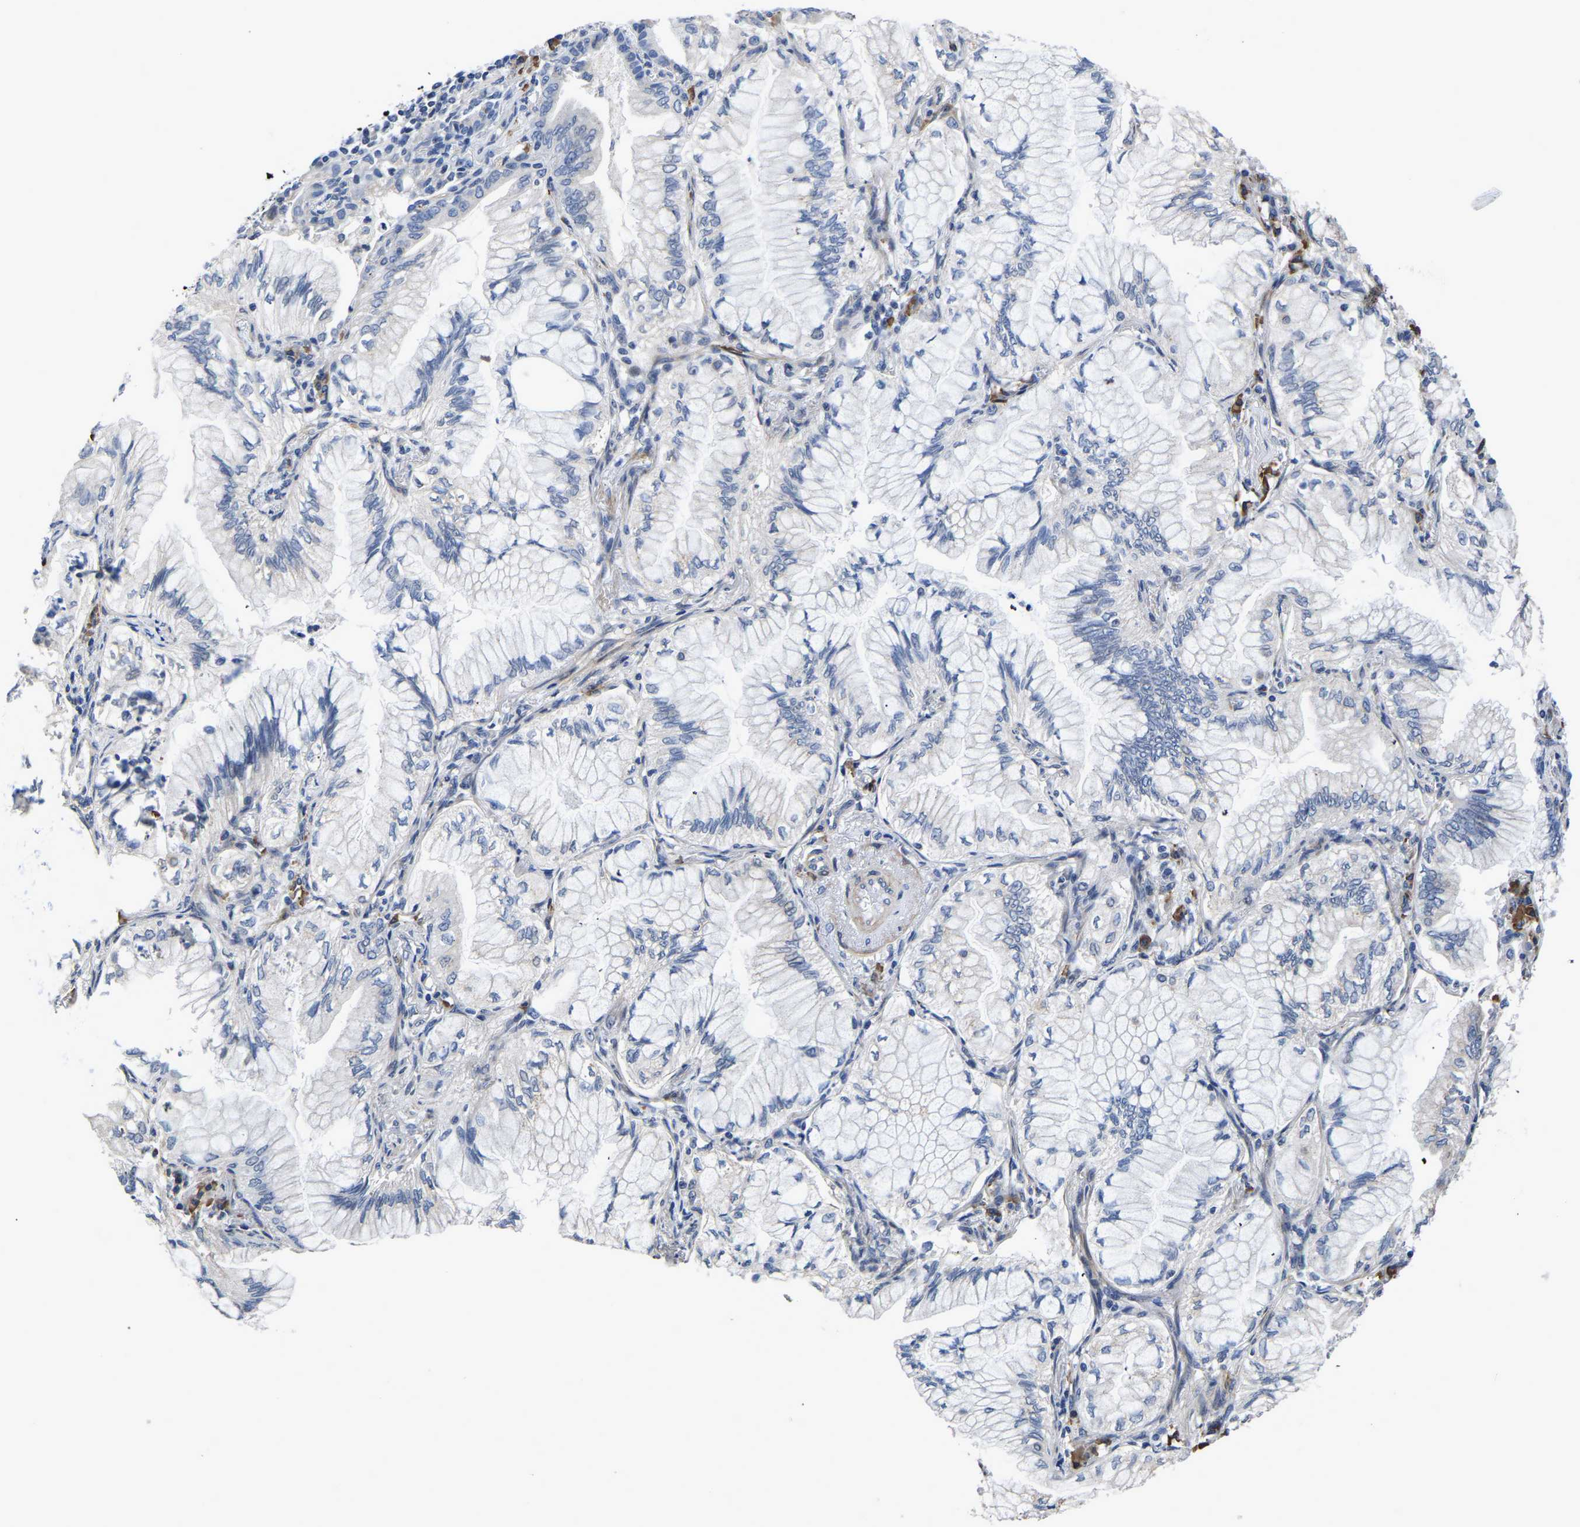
{"staining": {"intensity": "negative", "quantity": "none", "location": "none"}, "tissue": "lung cancer", "cell_type": "Tumor cells", "image_type": "cancer", "snomed": [{"axis": "morphology", "description": "Adenocarcinoma, NOS"}, {"axis": "topography", "description": "Lung"}], "caption": "Human lung cancer (adenocarcinoma) stained for a protein using immunohistochemistry reveals no staining in tumor cells.", "gene": "PDLIM7", "patient": {"sex": "female", "age": 70}}